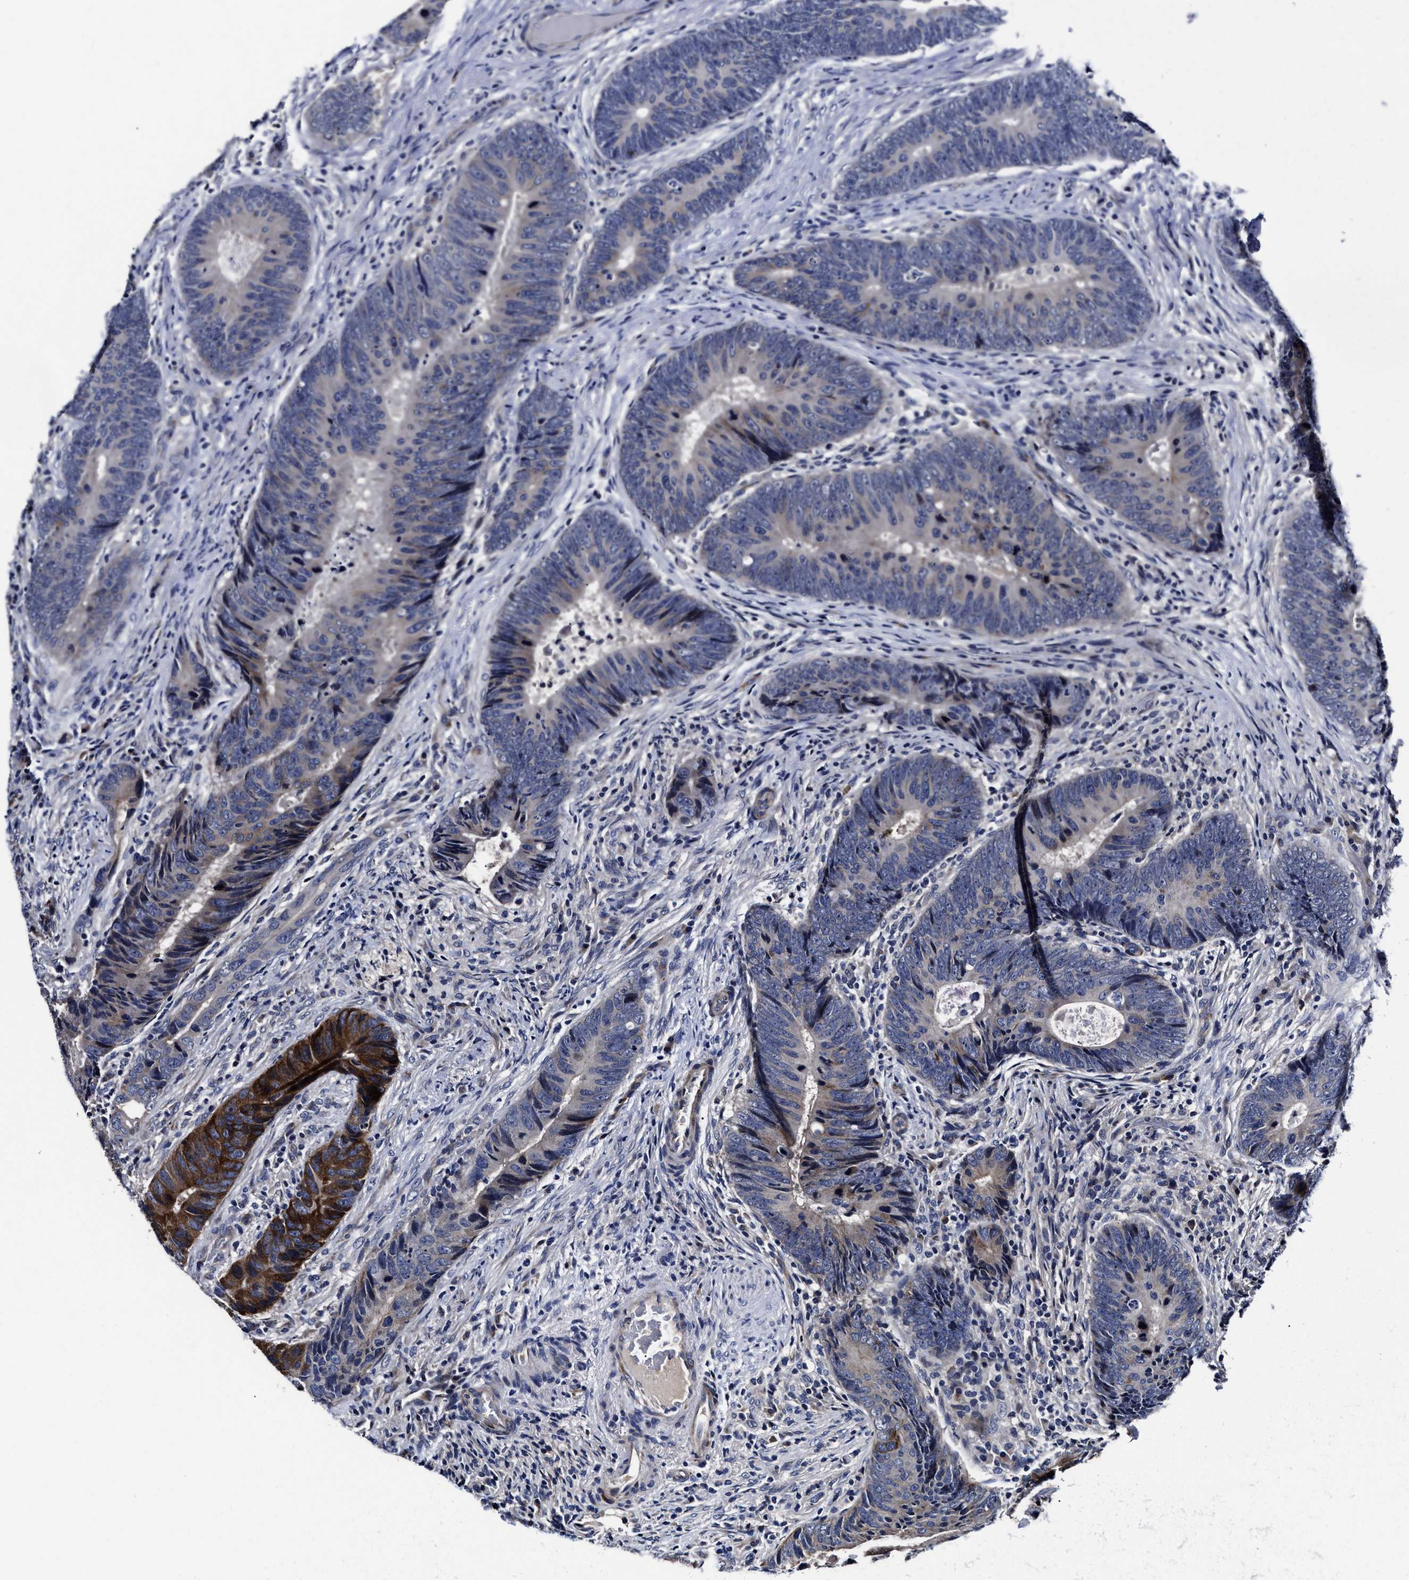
{"staining": {"intensity": "strong", "quantity": "<25%", "location": "cytoplasmic/membranous"}, "tissue": "colorectal cancer", "cell_type": "Tumor cells", "image_type": "cancer", "snomed": [{"axis": "morphology", "description": "Adenocarcinoma, NOS"}, {"axis": "topography", "description": "Colon"}], "caption": "Protein expression analysis of colorectal cancer (adenocarcinoma) exhibits strong cytoplasmic/membranous expression in about <25% of tumor cells.", "gene": "OLFML2A", "patient": {"sex": "male", "age": 56}}